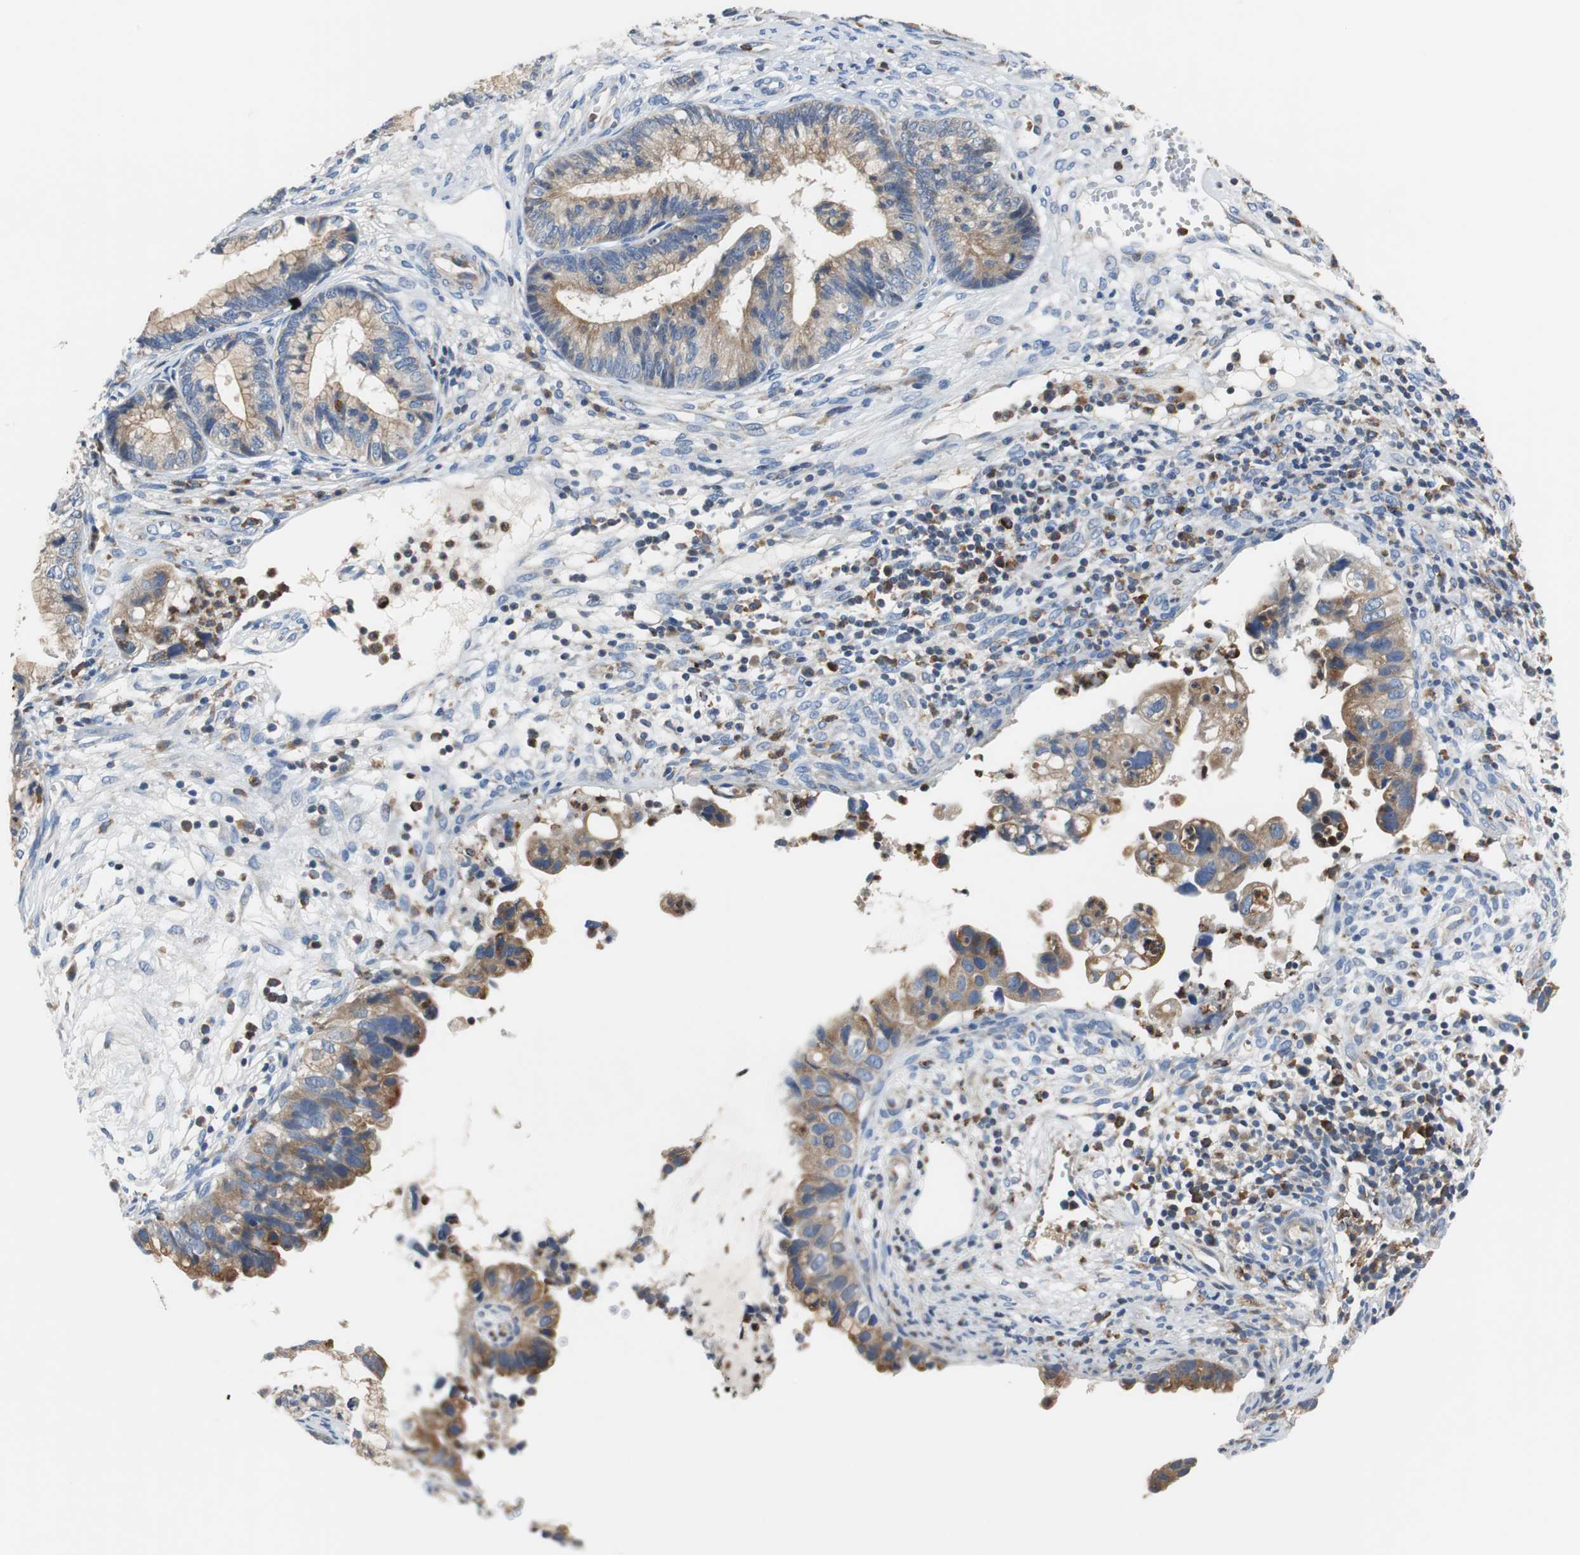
{"staining": {"intensity": "moderate", "quantity": ">75%", "location": "cytoplasmic/membranous"}, "tissue": "cervical cancer", "cell_type": "Tumor cells", "image_type": "cancer", "snomed": [{"axis": "morphology", "description": "Adenocarcinoma, NOS"}, {"axis": "topography", "description": "Cervix"}], "caption": "A medium amount of moderate cytoplasmic/membranous expression is seen in approximately >75% of tumor cells in cervical cancer (adenocarcinoma) tissue.", "gene": "VAMP8", "patient": {"sex": "female", "age": 44}}